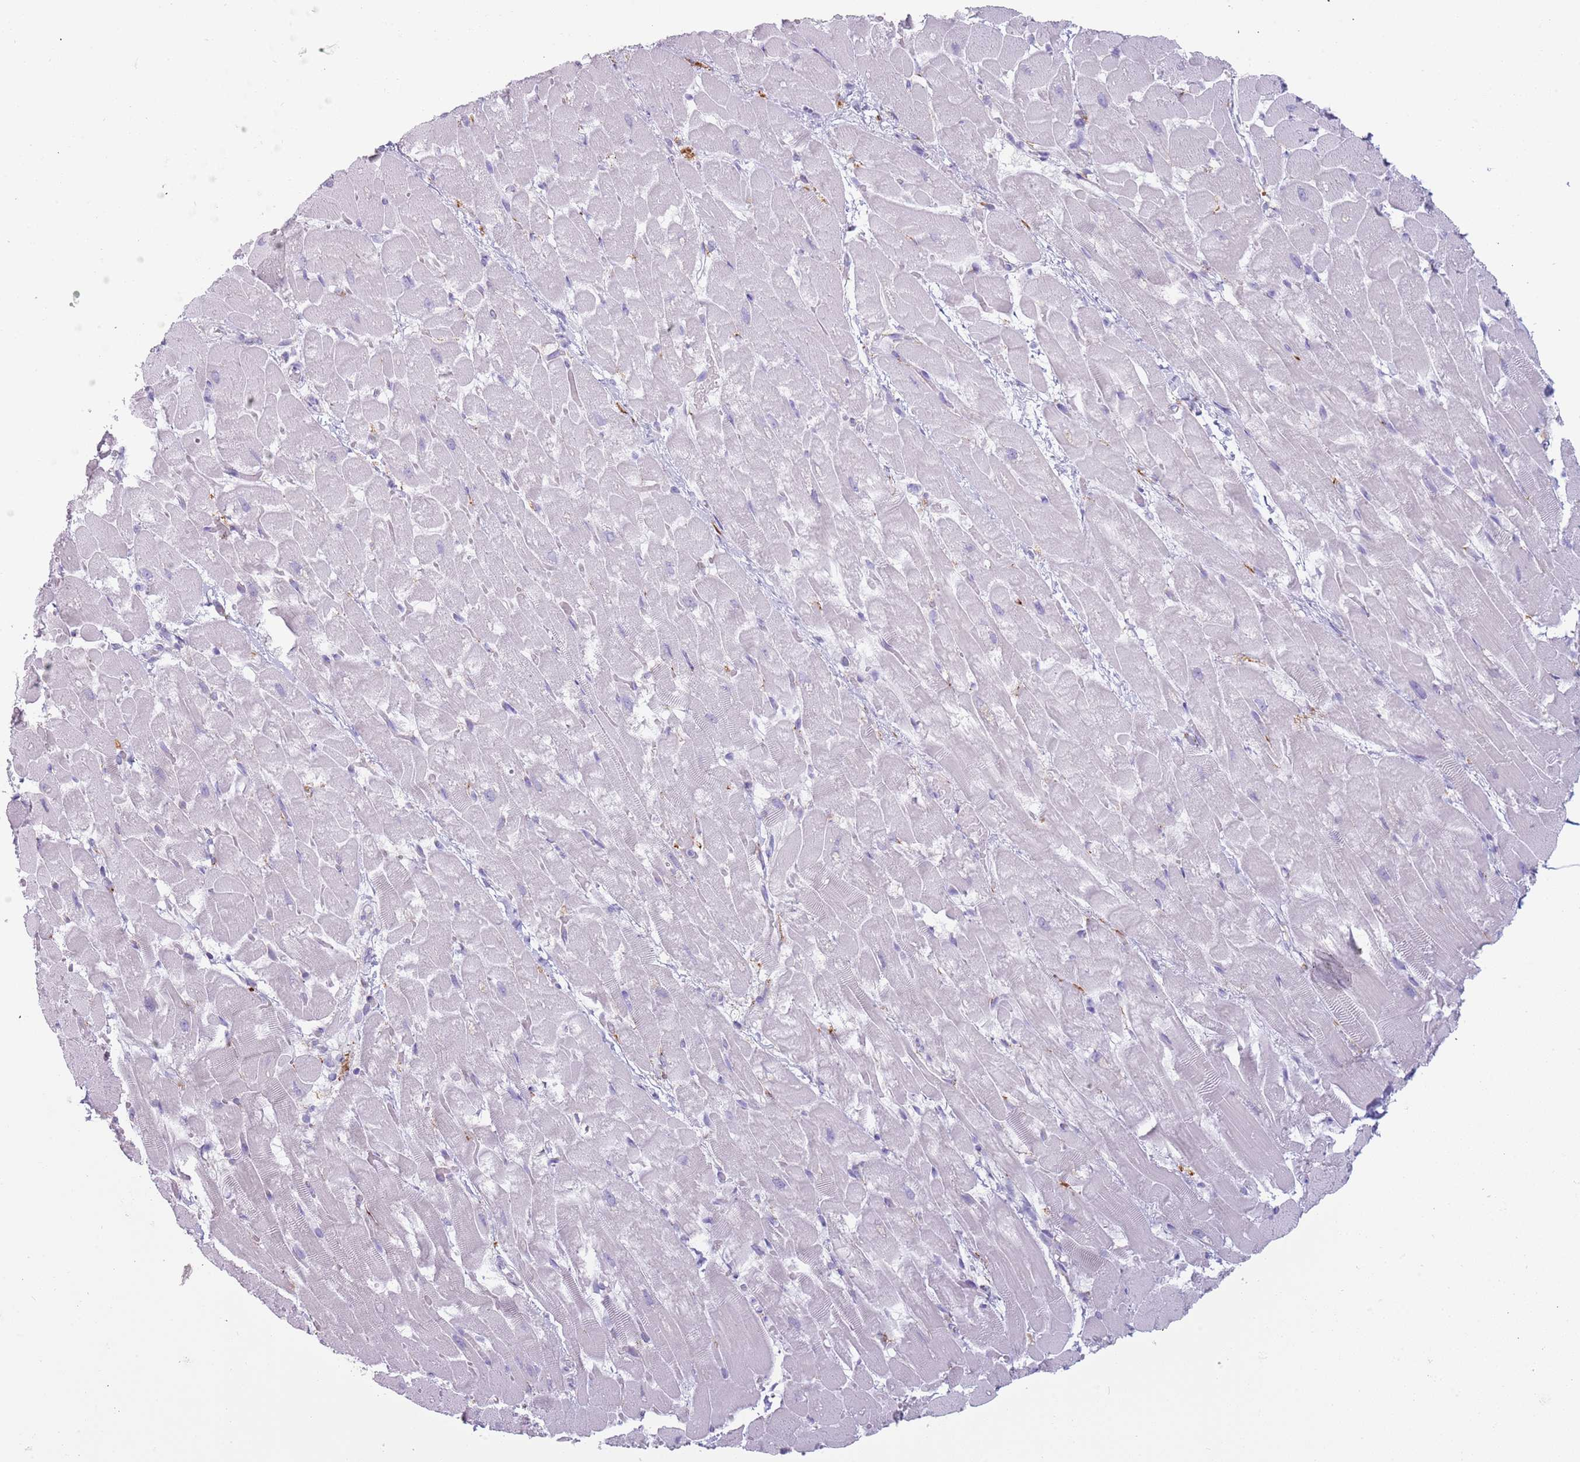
{"staining": {"intensity": "negative", "quantity": "none", "location": "none"}, "tissue": "heart muscle", "cell_type": "Cardiomyocytes", "image_type": "normal", "snomed": [{"axis": "morphology", "description": "Normal tissue, NOS"}, {"axis": "topography", "description": "Heart"}], "caption": "Cardiomyocytes show no significant protein positivity in normal heart muscle. (DAB (3,3'-diaminobenzidine) IHC with hematoxylin counter stain).", "gene": "COLEC12", "patient": {"sex": "male", "age": 37}}